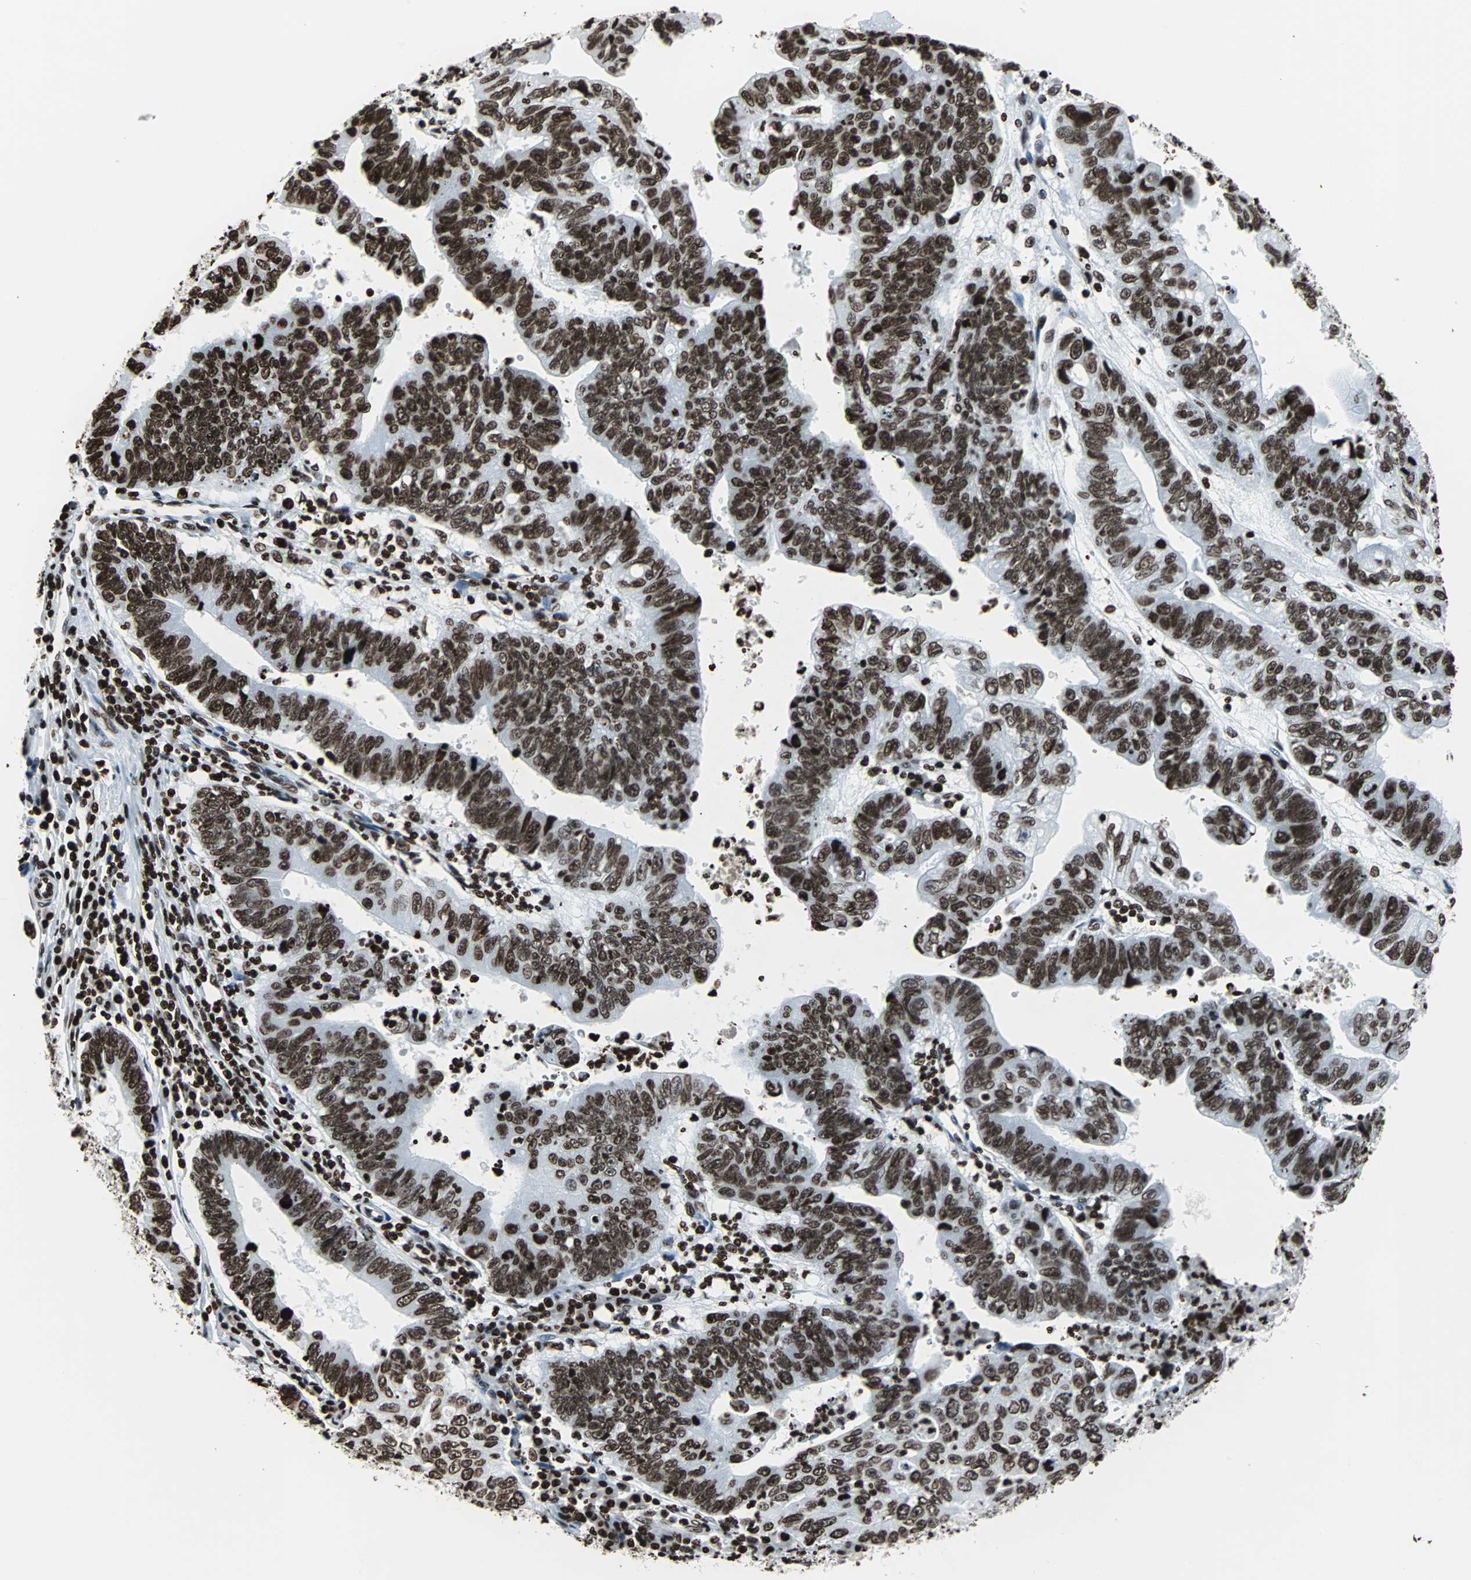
{"staining": {"intensity": "strong", "quantity": ">75%", "location": "nuclear"}, "tissue": "stomach cancer", "cell_type": "Tumor cells", "image_type": "cancer", "snomed": [{"axis": "morphology", "description": "Adenocarcinoma, NOS"}, {"axis": "topography", "description": "Stomach"}], "caption": "Protein expression analysis of stomach cancer displays strong nuclear expression in about >75% of tumor cells.", "gene": "H2BC18", "patient": {"sex": "male", "age": 59}}